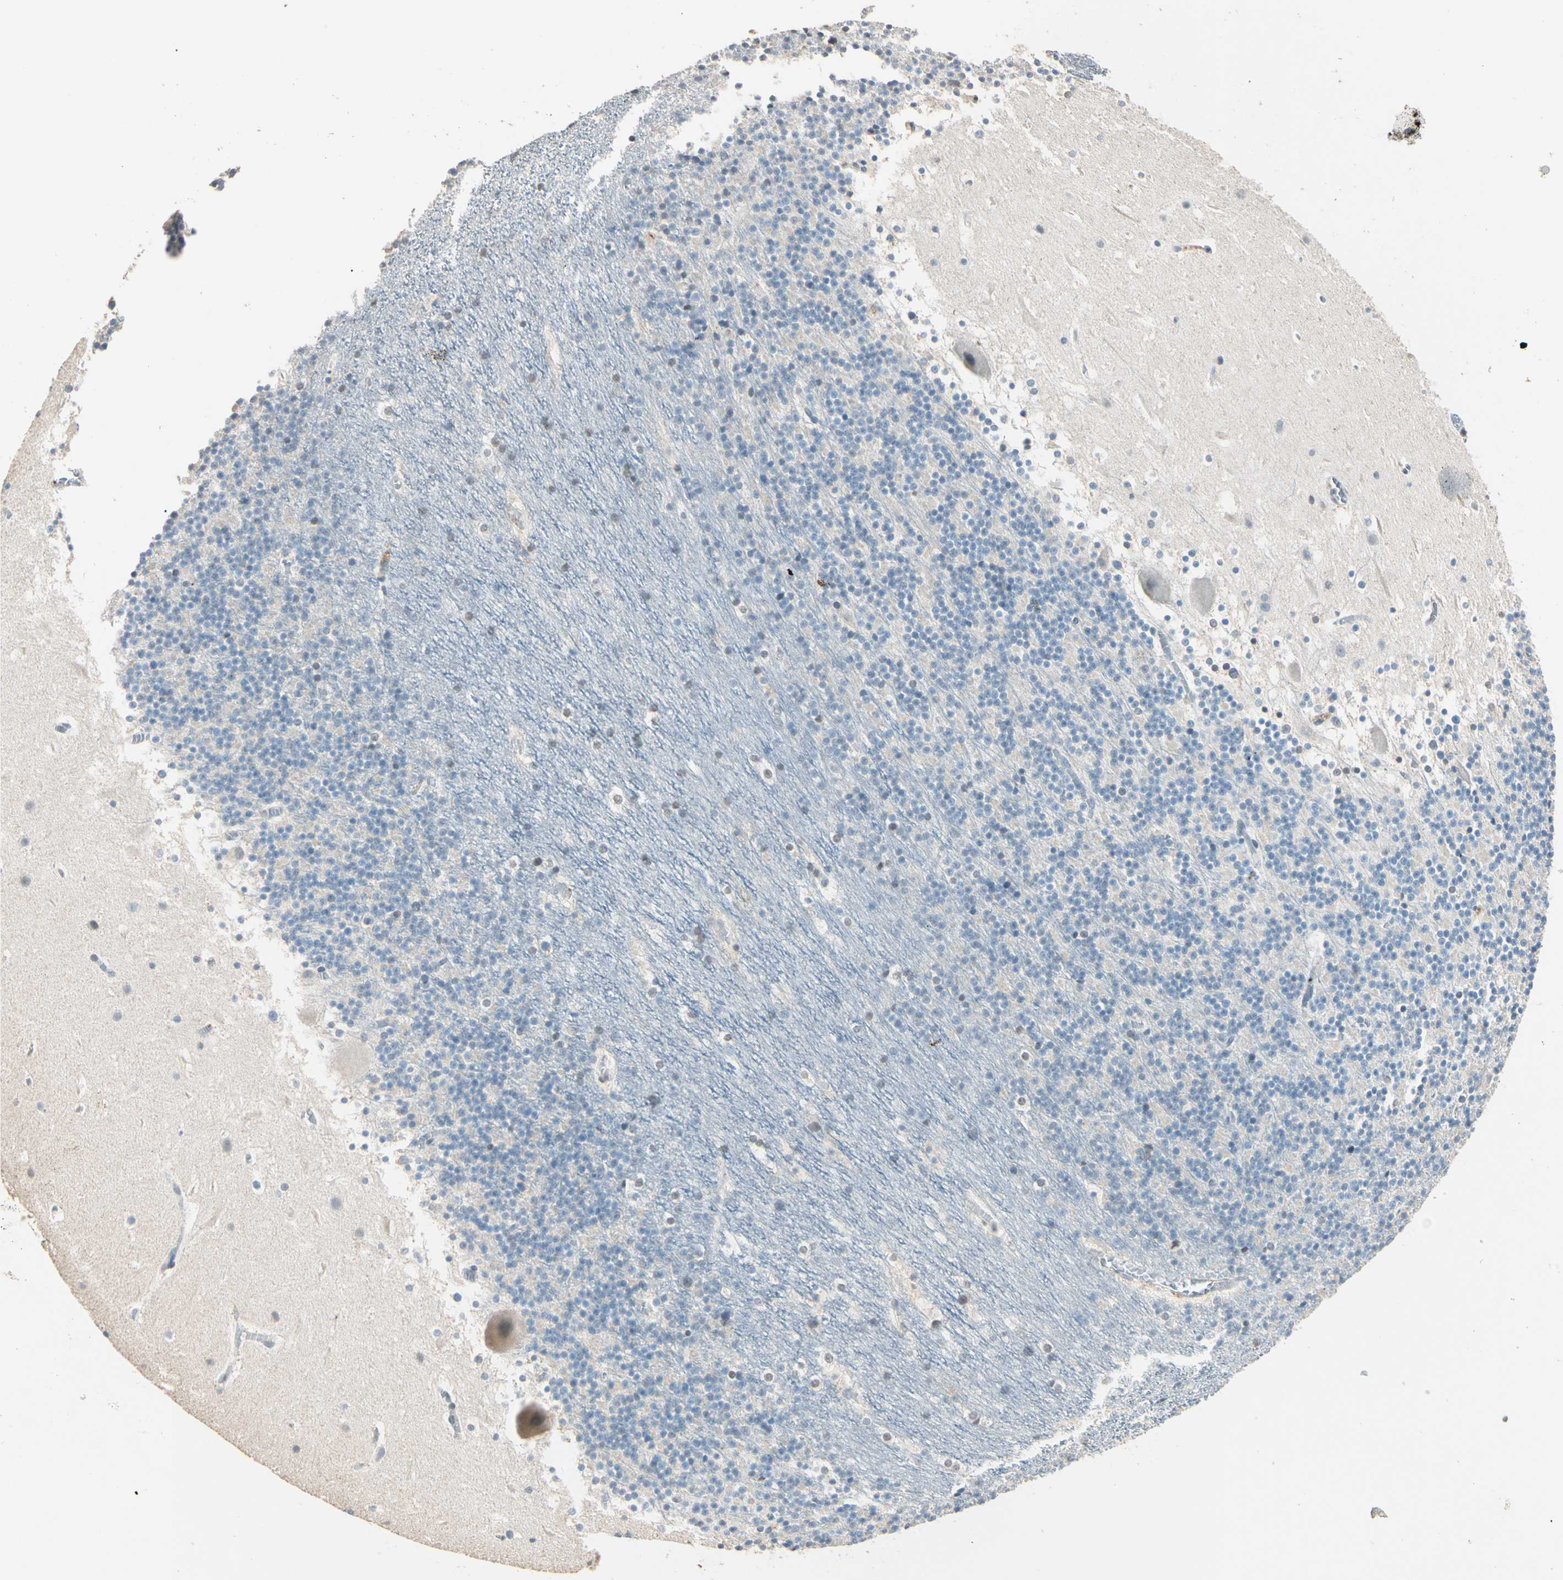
{"staining": {"intensity": "negative", "quantity": "none", "location": "none"}, "tissue": "cerebellum", "cell_type": "Cells in granular layer", "image_type": "normal", "snomed": [{"axis": "morphology", "description": "Normal tissue, NOS"}, {"axis": "topography", "description": "Cerebellum"}], "caption": "High power microscopy image of an immunohistochemistry histopathology image of normal cerebellum, revealing no significant positivity in cells in granular layer. The staining was performed using DAB to visualize the protein expression in brown, while the nuclei were stained in blue with hematoxylin (Magnification: 20x).", "gene": "TASOR", "patient": {"sex": "male", "age": 45}}